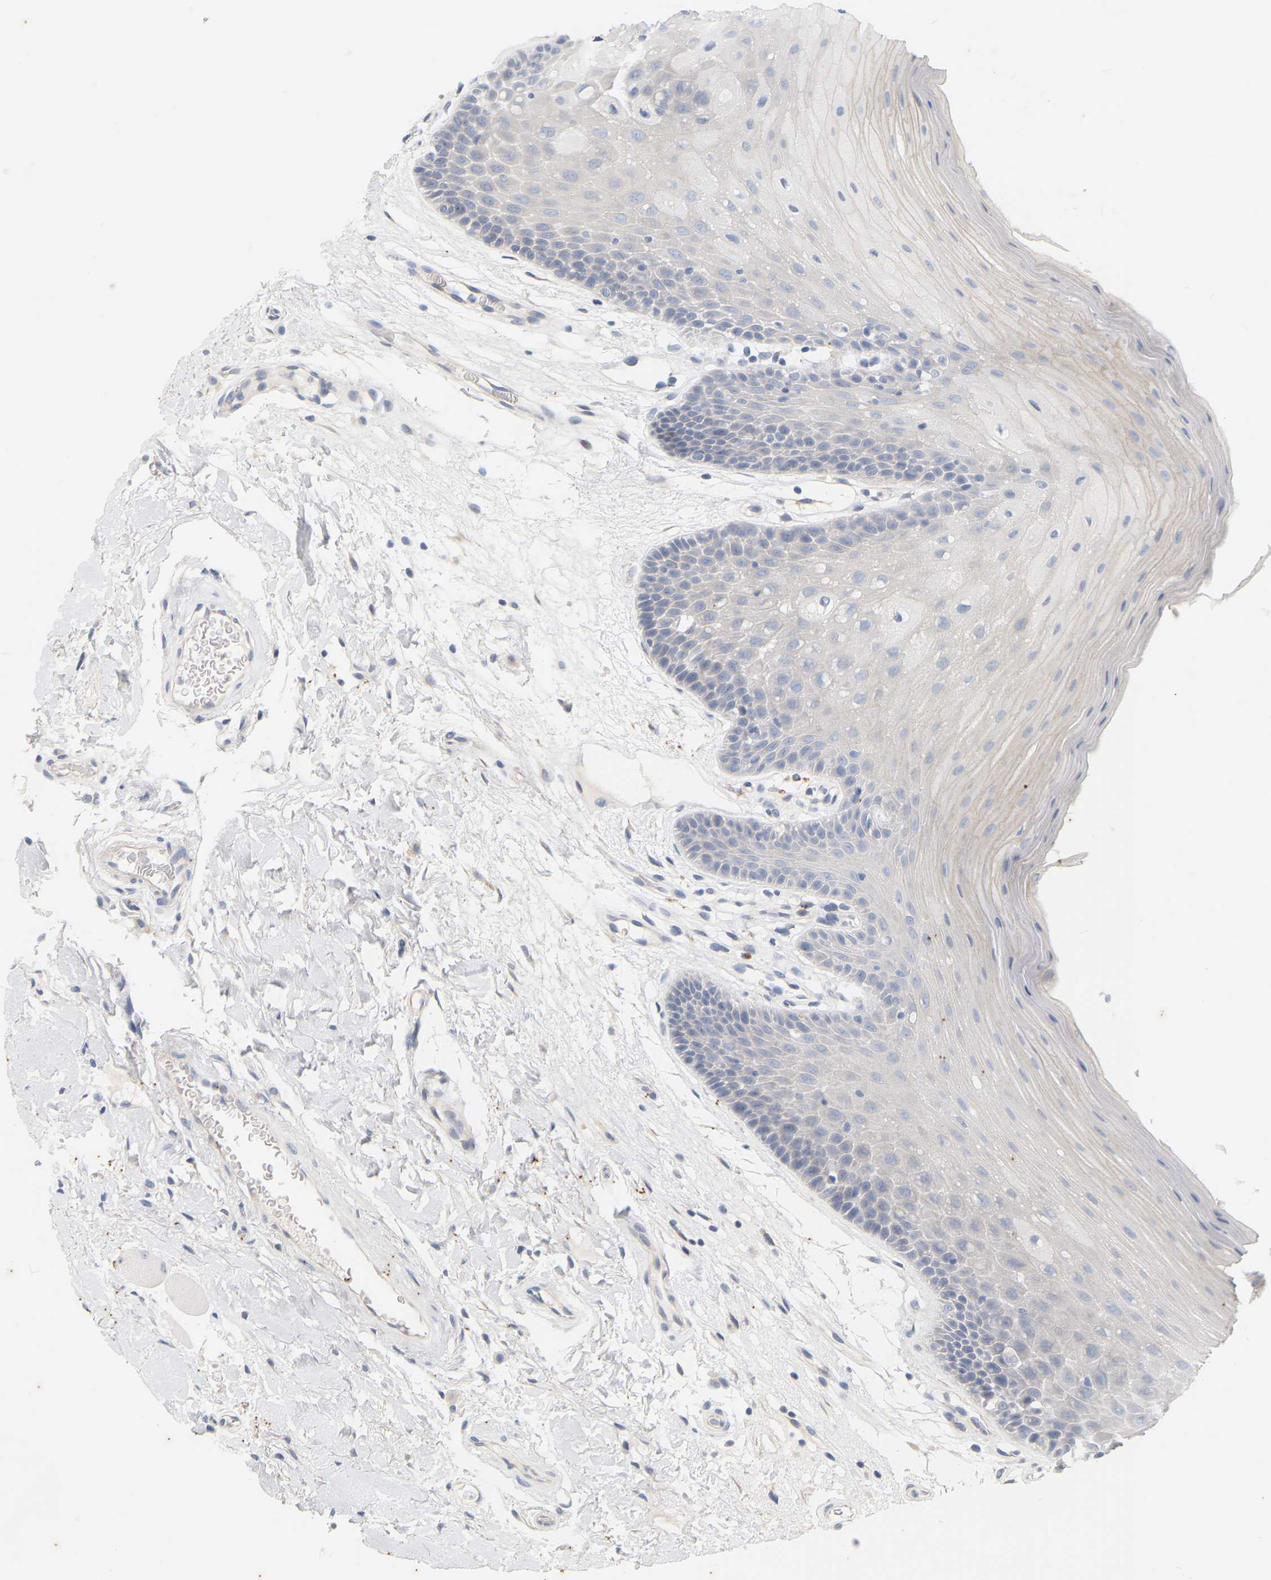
{"staining": {"intensity": "moderate", "quantity": "<25%", "location": "cytoplasmic/membranous"}, "tissue": "oral mucosa", "cell_type": "Squamous epithelial cells", "image_type": "normal", "snomed": [{"axis": "morphology", "description": "Normal tissue, NOS"}, {"axis": "morphology", "description": "Squamous cell carcinoma, NOS"}, {"axis": "topography", "description": "Oral tissue"}, {"axis": "topography", "description": "Head-Neck"}], "caption": "Protein analysis of benign oral mucosa demonstrates moderate cytoplasmic/membranous positivity in about <25% of squamous epithelial cells.", "gene": "MINDY4", "patient": {"sex": "male", "age": 71}}